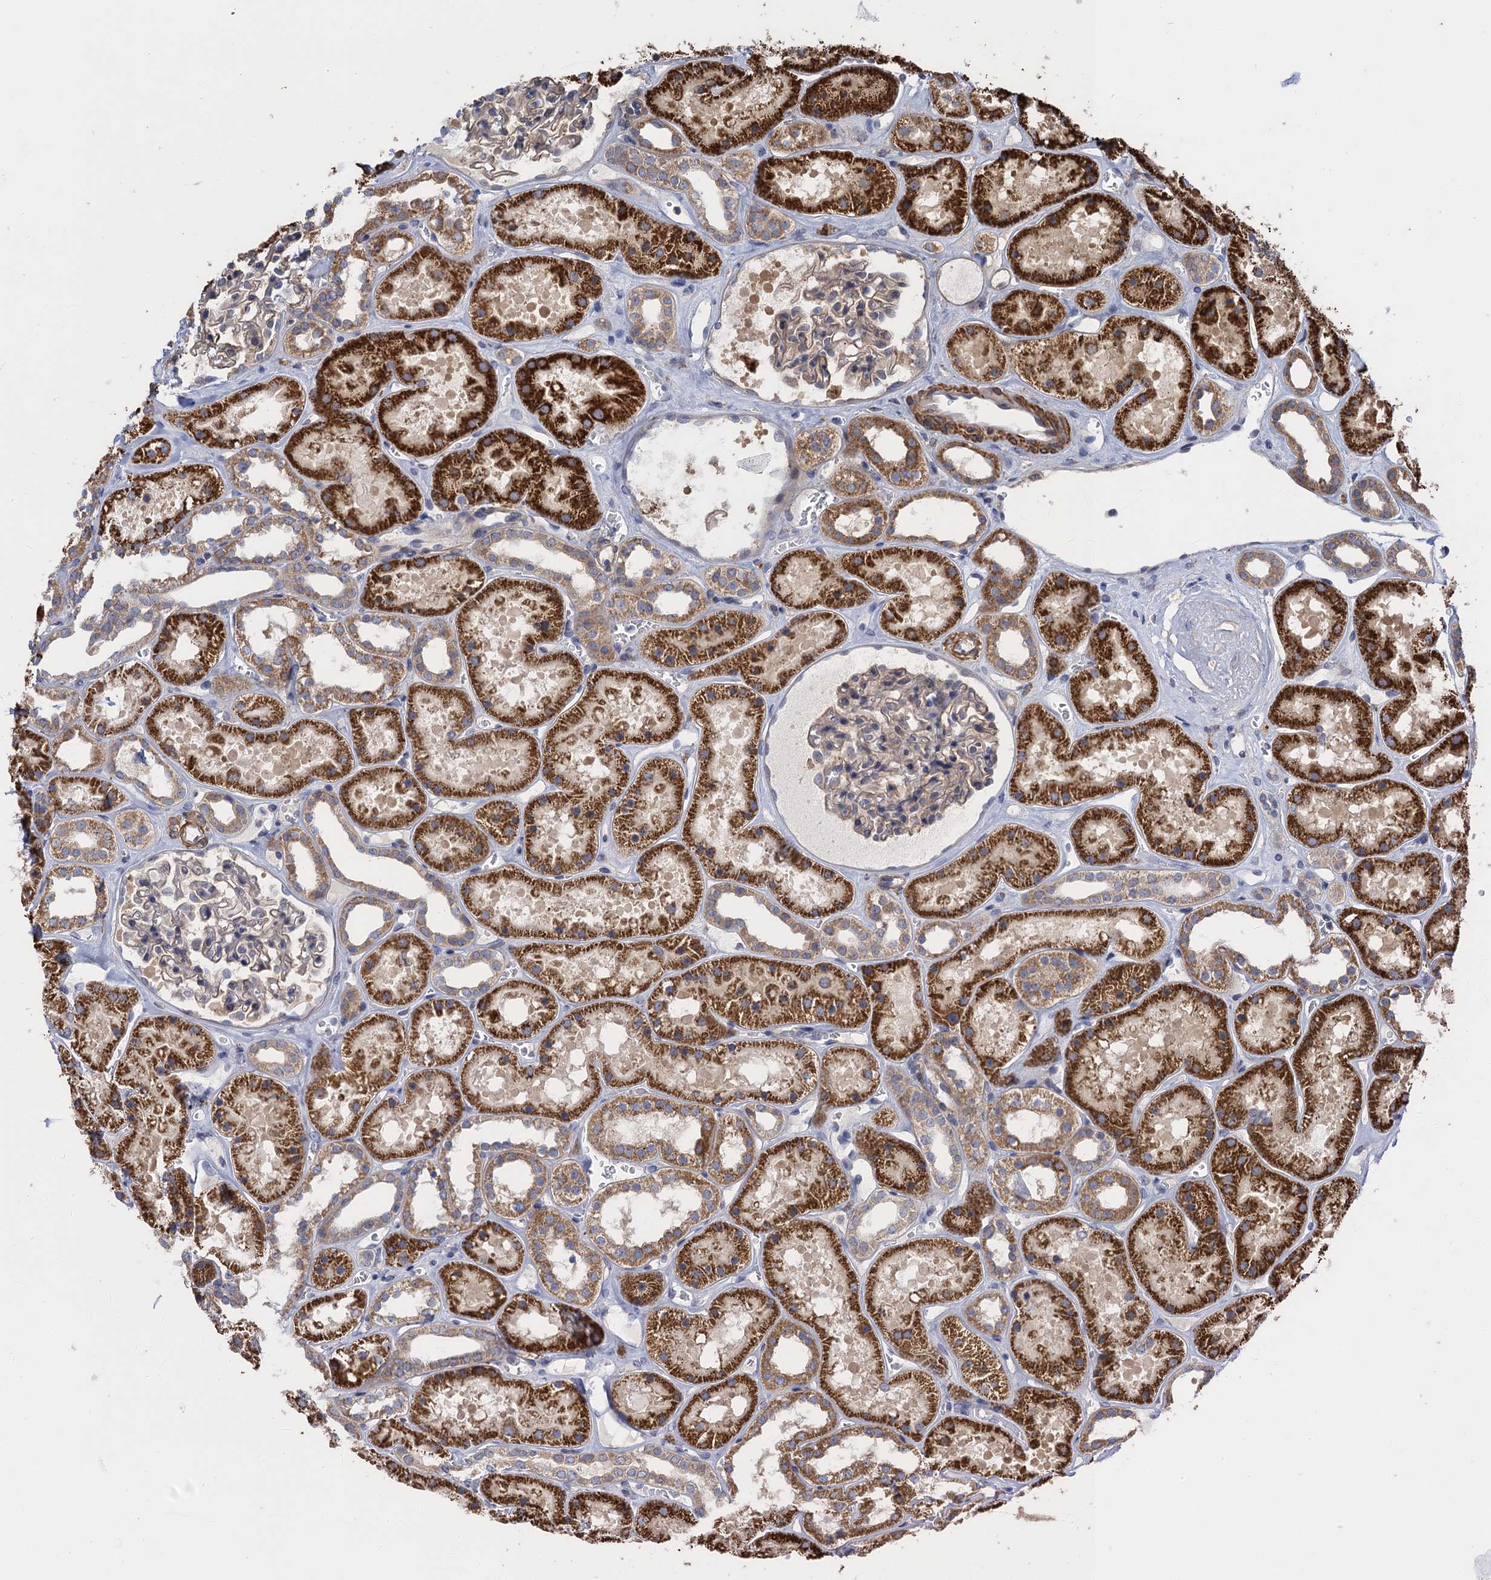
{"staining": {"intensity": "negative", "quantity": "none", "location": "none"}, "tissue": "kidney", "cell_type": "Cells in glomeruli", "image_type": "normal", "snomed": [{"axis": "morphology", "description": "Normal tissue, NOS"}, {"axis": "topography", "description": "Kidney"}], "caption": "Image shows no protein staining in cells in glomeruli of unremarkable kidney. The staining is performed using DAB brown chromogen with nuclei counter-stained in using hematoxylin.", "gene": "WDR88", "patient": {"sex": "female", "age": 41}}